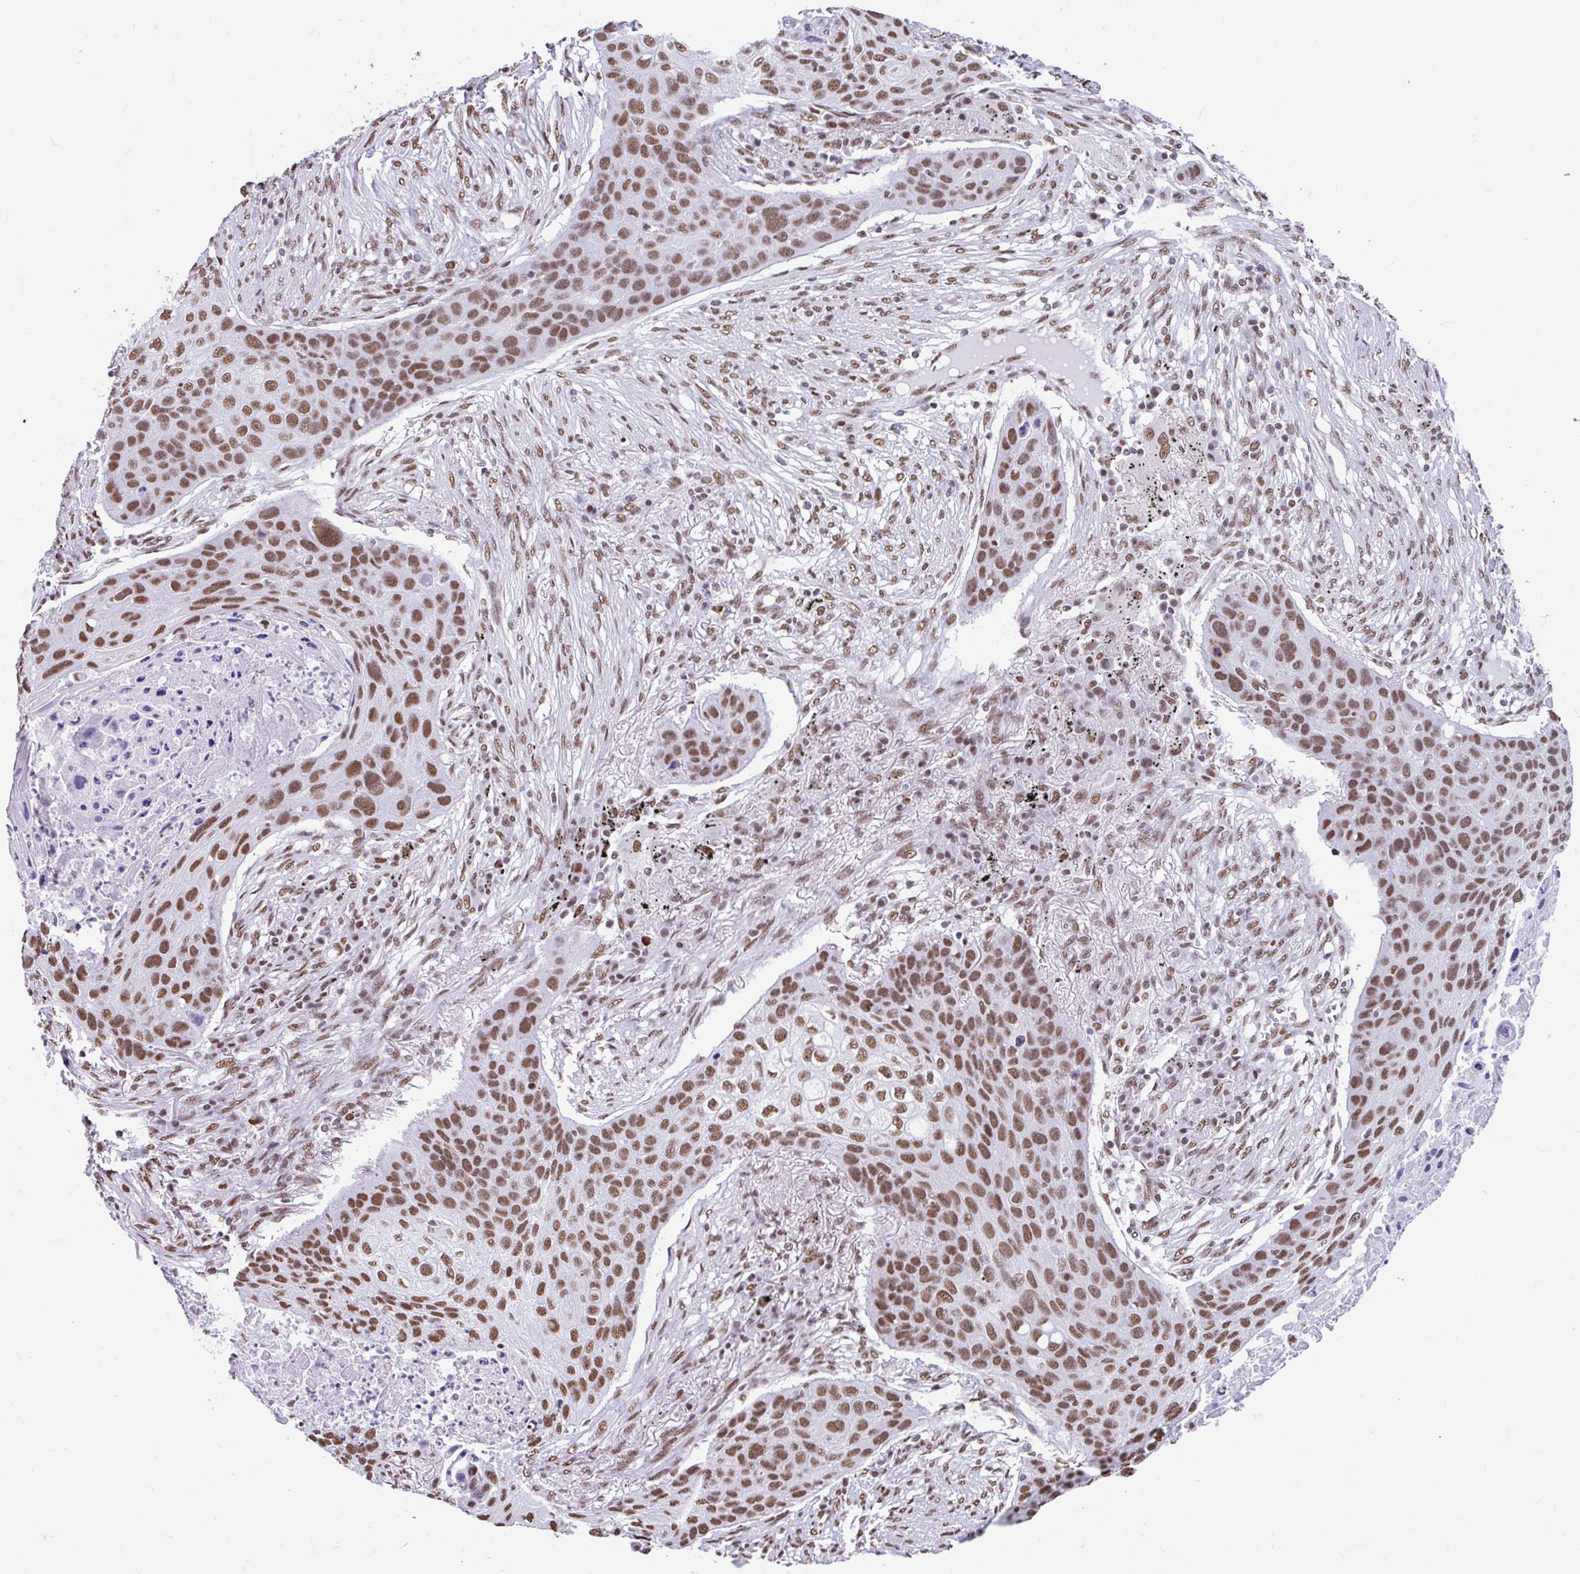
{"staining": {"intensity": "moderate", "quantity": ">75%", "location": "nuclear"}, "tissue": "lung cancer", "cell_type": "Tumor cells", "image_type": "cancer", "snomed": [{"axis": "morphology", "description": "Squamous cell carcinoma, NOS"}, {"axis": "topography", "description": "Lung"}], "caption": "Immunohistochemistry (IHC) (DAB (3,3'-diaminobenzidine)) staining of human lung cancer (squamous cell carcinoma) exhibits moderate nuclear protein staining in about >75% of tumor cells.", "gene": "KHDRBS1", "patient": {"sex": "female", "age": 63}}